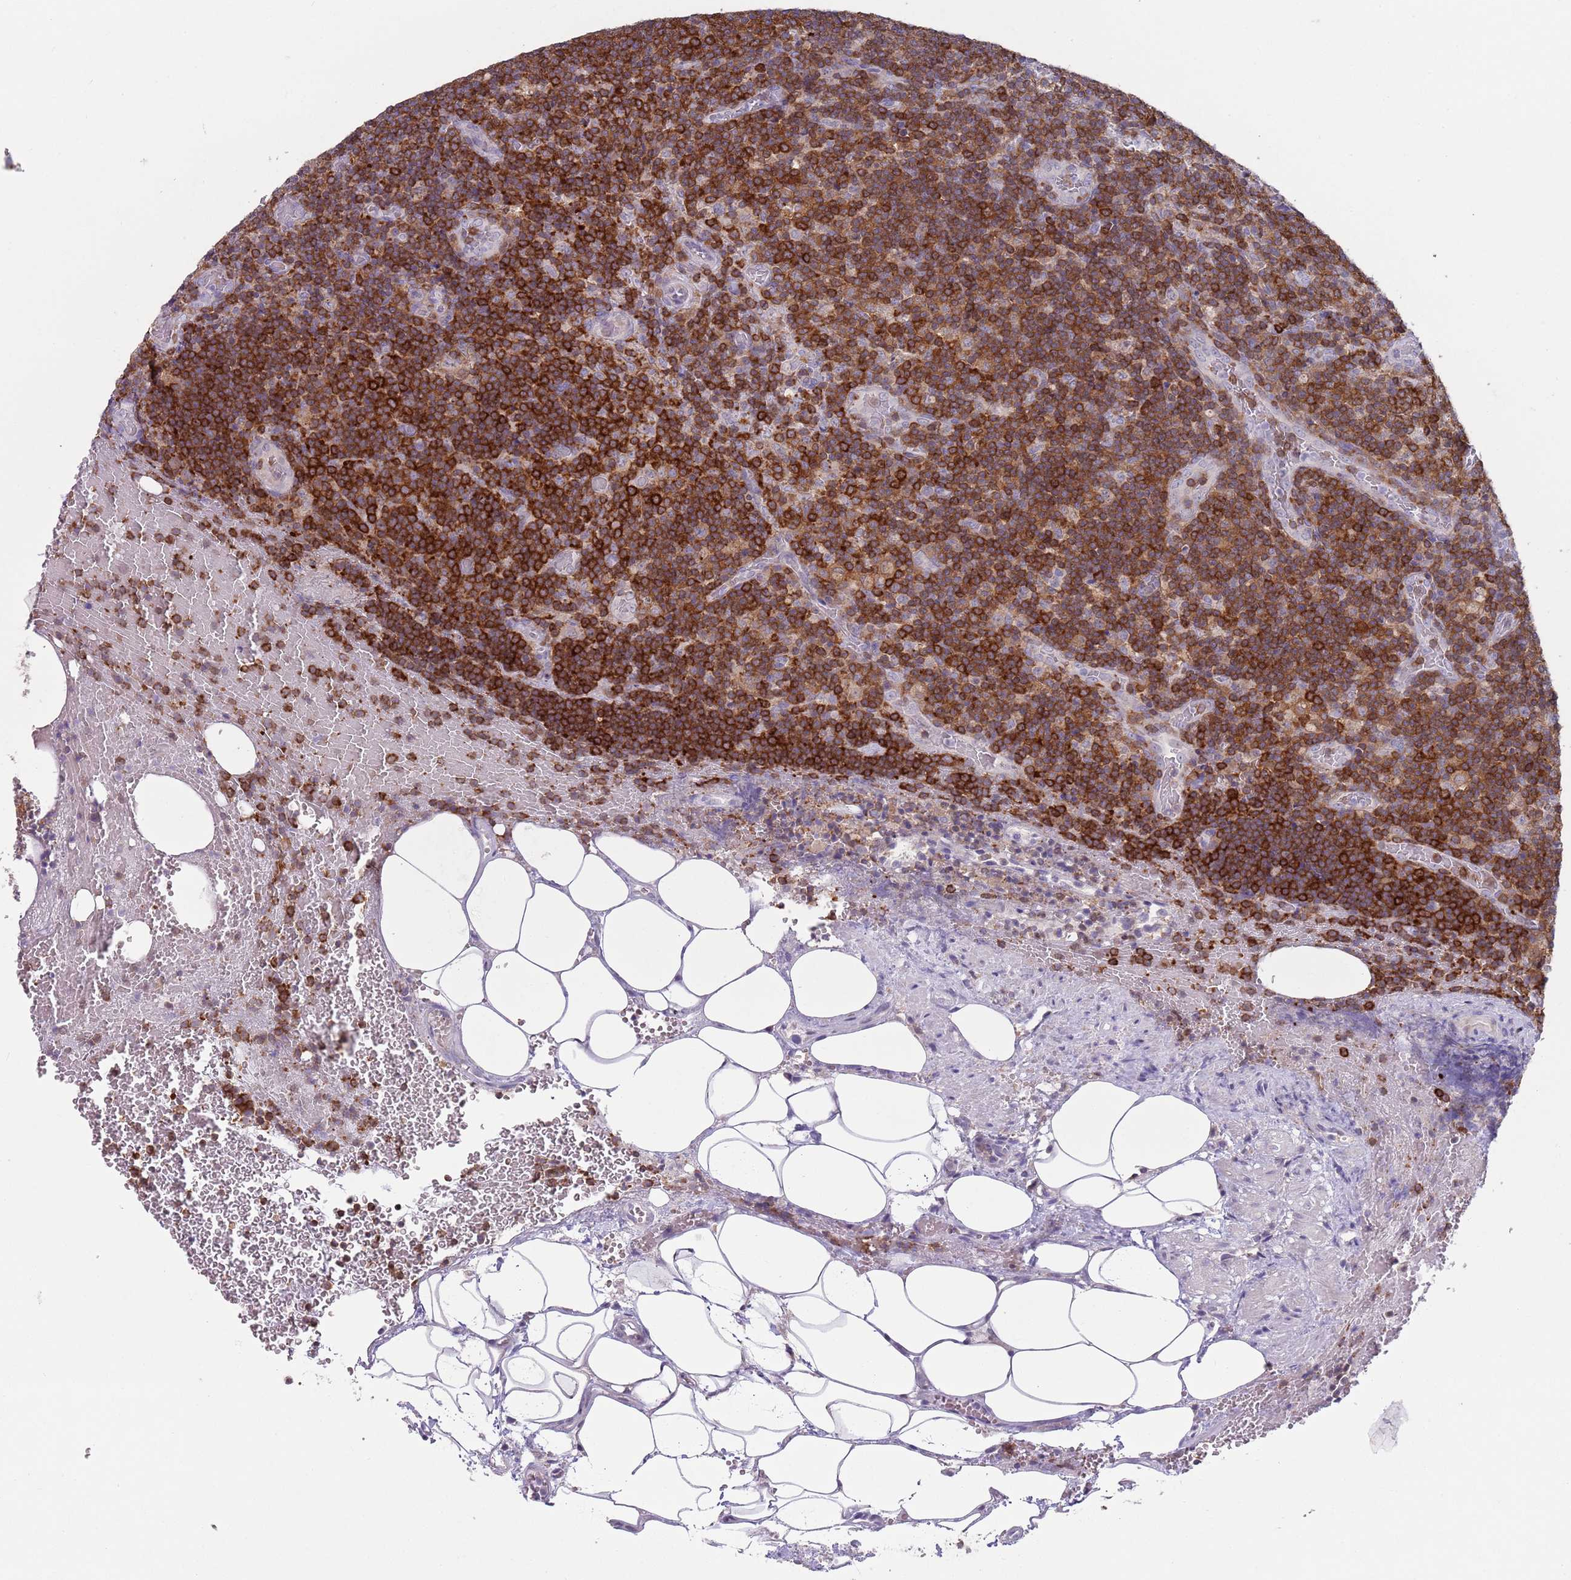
{"staining": {"intensity": "strong", "quantity": ">75%", "location": "cytoplasmic/membranous"}, "tissue": "lymph node", "cell_type": "Germinal center cells", "image_type": "normal", "snomed": [{"axis": "morphology", "description": "Normal tissue, NOS"}, {"axis": "topography", "description": "Lymph node"}], "caption": "Immunohistochemistry histopathology image of benign lymph node stained for a protein (brown), which reveals high levels of strong cytoplasmic/membranous expression in approximately >75% of germinal center cells.", "gene": "LPXN", "patient": {"sex": "male", "age": 58}}